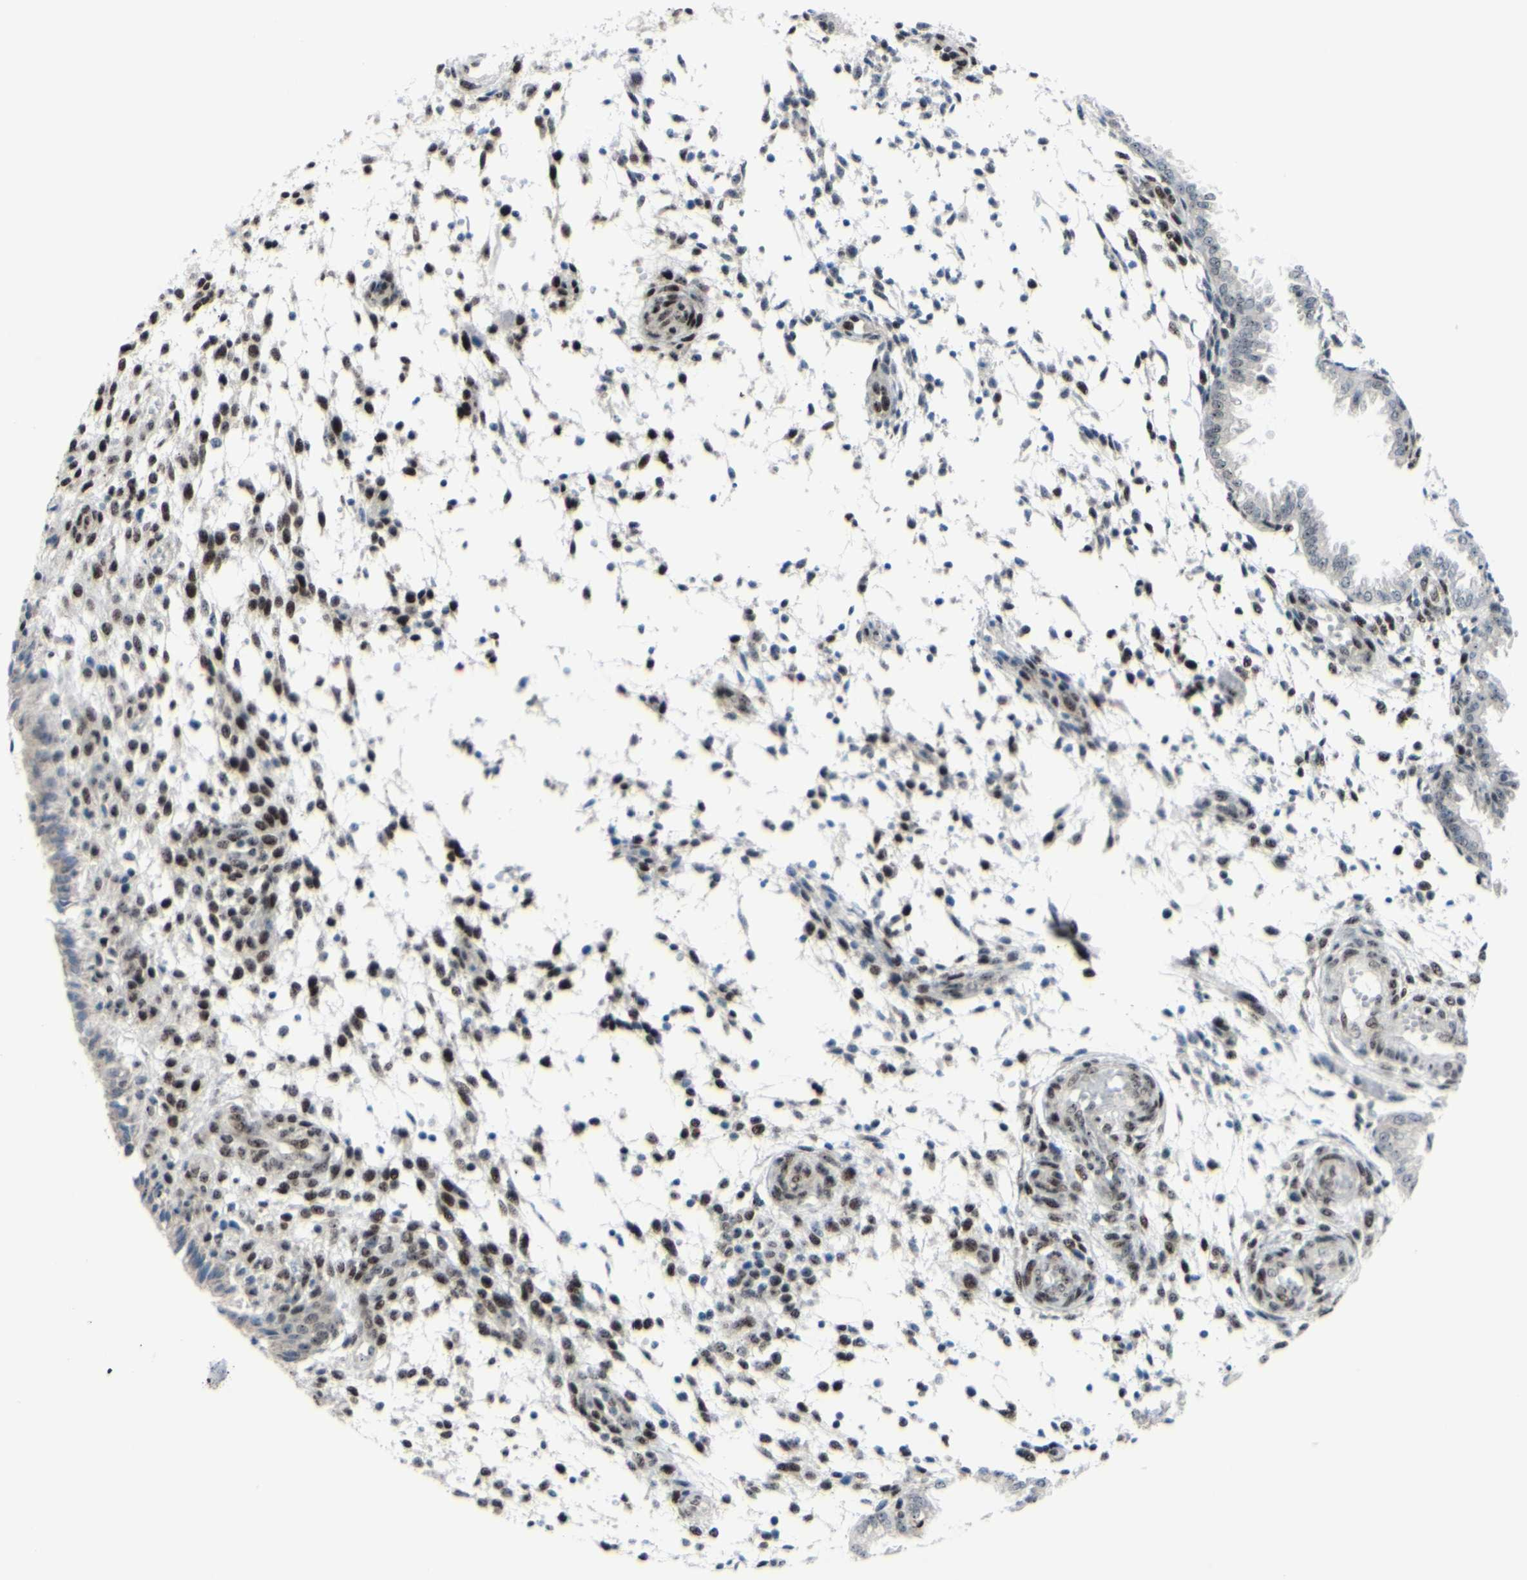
{"staining": {"intensity": "weak", "quantity": "25%-75%", "location": "nuclear"}, "tissue": "endometrium", "cell_type": "Cells in endometrial stroma", "image_type": "normal", "snomed": [{"axis": "morphology", "description": "Normal tissue, NOS"}, {"axis": "topography", "description": "Endometrium"}], "caption": "This image shows IHC staining of normal human endometrium, with low weak nuclear positivity in about 25%-75% of cells in endometrial stroma.", "gene": "POLR1A", "patient": {"sex": "female", "age": 33}}